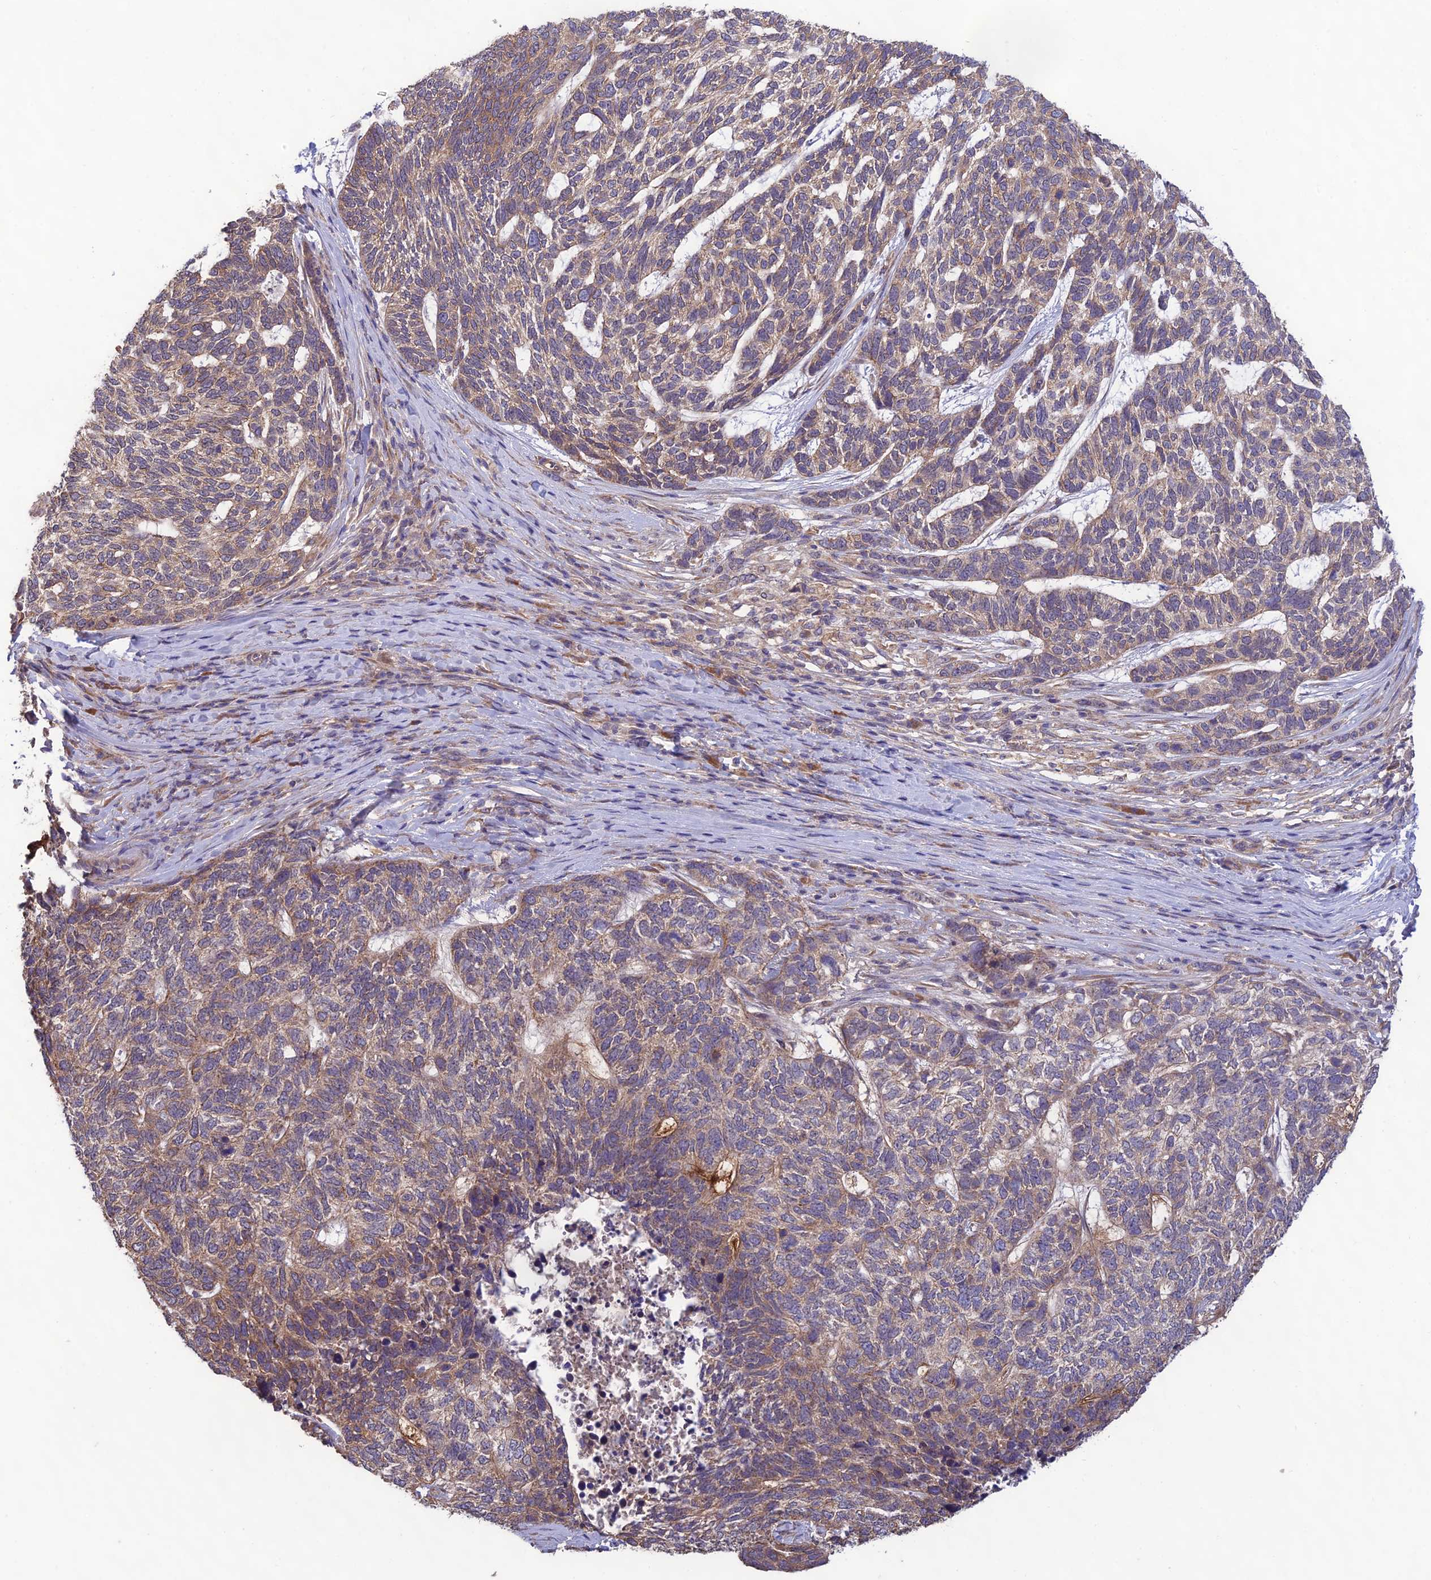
{"staining": {"intensity": "weak", "quantity": ">75%", "location": "cytoplasmic/membranous"}, "tissue": "skin cancer", "cell_type": "Tumor cells", "image_type": "cancer", "snomed": [{"axis": "morphology", "description": "Basal cell carcinoma"}, {"axis": "topography", "description": "Skin"}], "caption": "IHC image of skin cancer (basal cell carcinoma) stained for a protein (brown), which shows low levels of weak cytoplasmic/membranous expression in about >75% of tumor cells.", "gene": "MRNIP", "patient": {"sex": "female", "age": 65}}